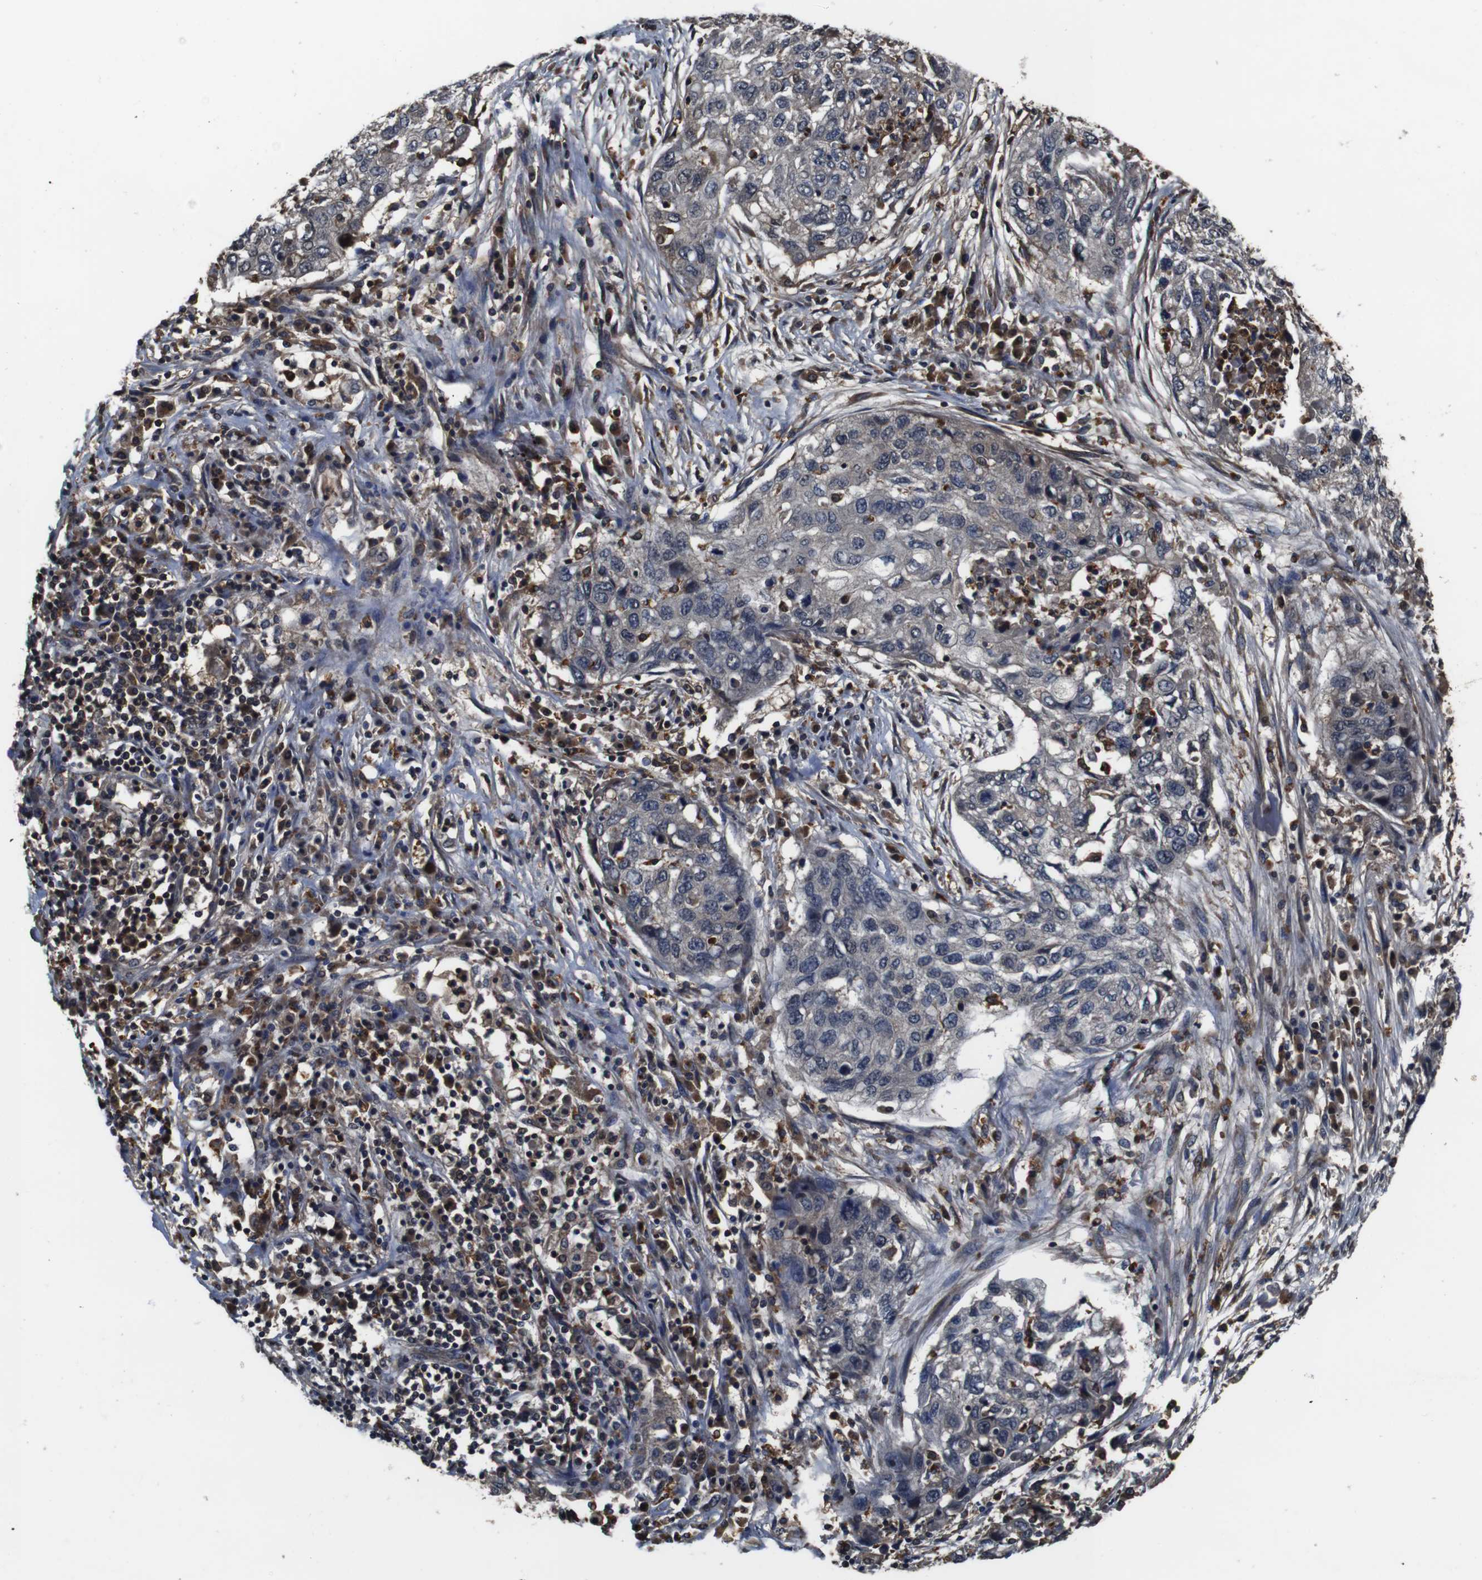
{"staining": {"intensity": "negative", "quantity": "none", "location": "none"}, "tissue": "lung cancer", "cell_type": "Tumor cells", "image_type": "cancer", "snomed": [{"axis": "morphology", "description": "Squamous cell carcinoma, NOS"}, {"axis": "topography", "description": "Lung"}], "caption": "Immunohistochemistry (IHC) histopathology image of human lung cancer (squamous cell carcinoma) stained for a protein (brown), which reveals no expression in tumor cells.", "gene": "CXCL11", "patient": {"sex": "female", "age": 63}}